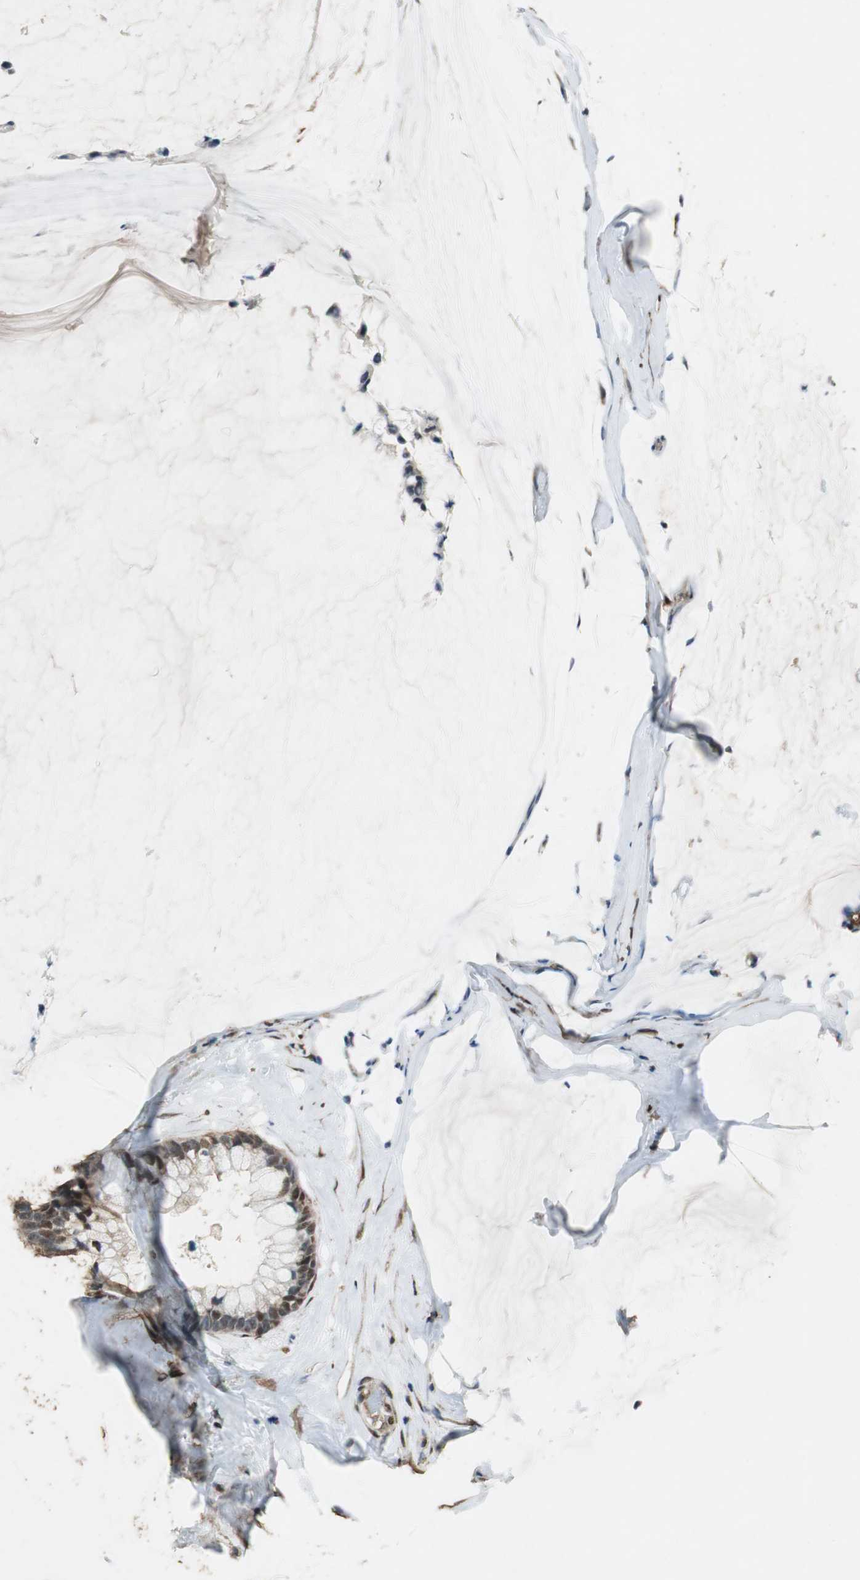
{"staining": {"intensity": "moderate", "quantity": ">75%", "location": "cytoplasmic/membranous,nuclear"}, "tissue": "ovarian cancer", "cell_type": "Tumor cells", "image_type": "cancer", "snomed": [{"axis": "morphology", "description": "Cystadenocarcinoma, mucinous, NOS"}, {"axis": "topography", "description": "Ovary"}], "caption": "About >75% of tumor cells in human ovarian cancer (mucinous cystadenocarcinoma) exhibit moderate cytoplasmic/membranous and nuclear protein expression as visualized by brown immunohistochemical staining.", "gene": "PPP1R13B", "patient": {"sex": "female", "age": 39}}